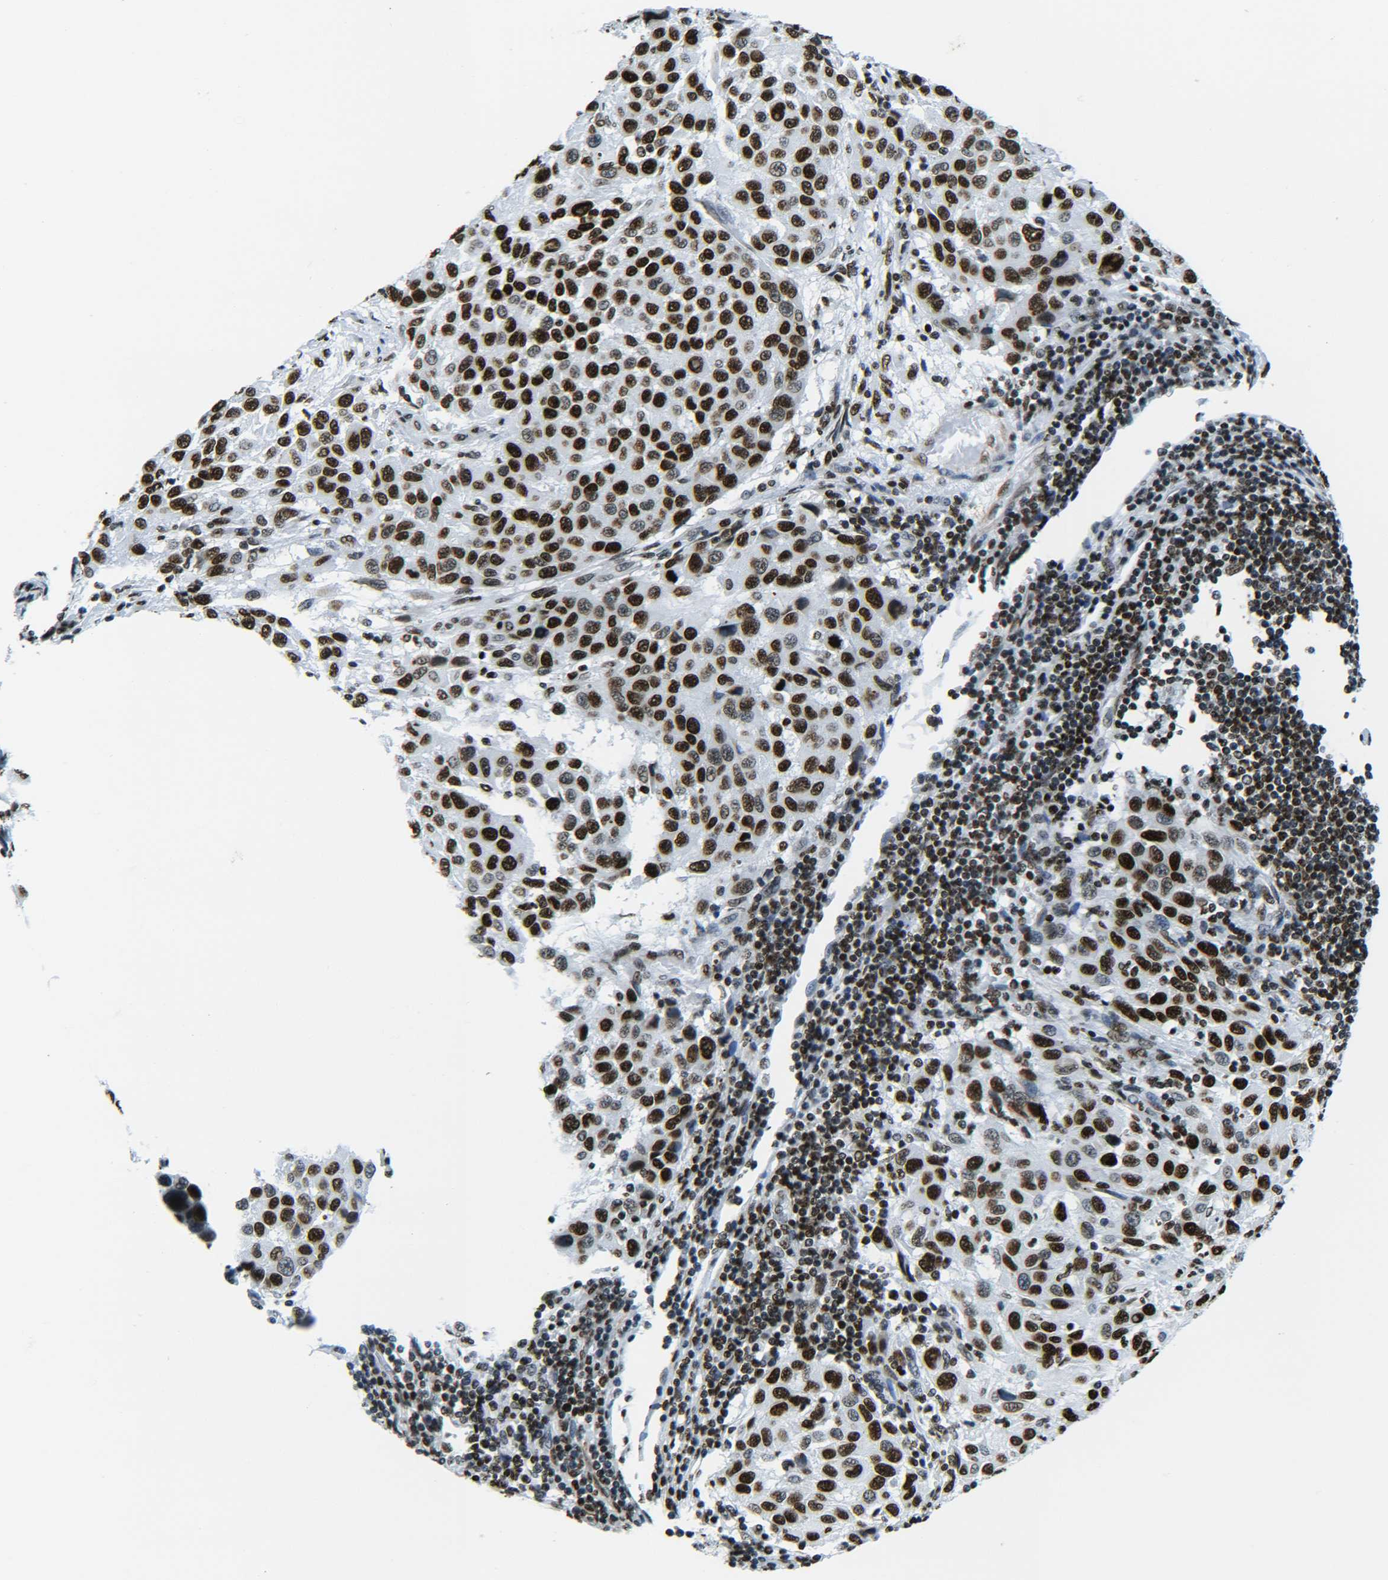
{"staining": {"intensity": "strong", "quantity": ">75%", "location": "nuclear"}, "tissue": "melanoma", "cell_type": "Tumor cells", "image_type": "cancer", "snomed": [{"axis": "morphology", "description": "Malignant melanoma, Metastatic site"}, {"axis": "topography", "description": "Lymph node"}], "caption": "Immunohistochemical staining of human malignant melanoma (metastatic site) displays high levels of strong nuclear staining in about >75% of tumor cells. (IHC, brightfield microscopy, high magnification).", "gene": "H2AX", "patient": {"sex": "male", "age": 61}}